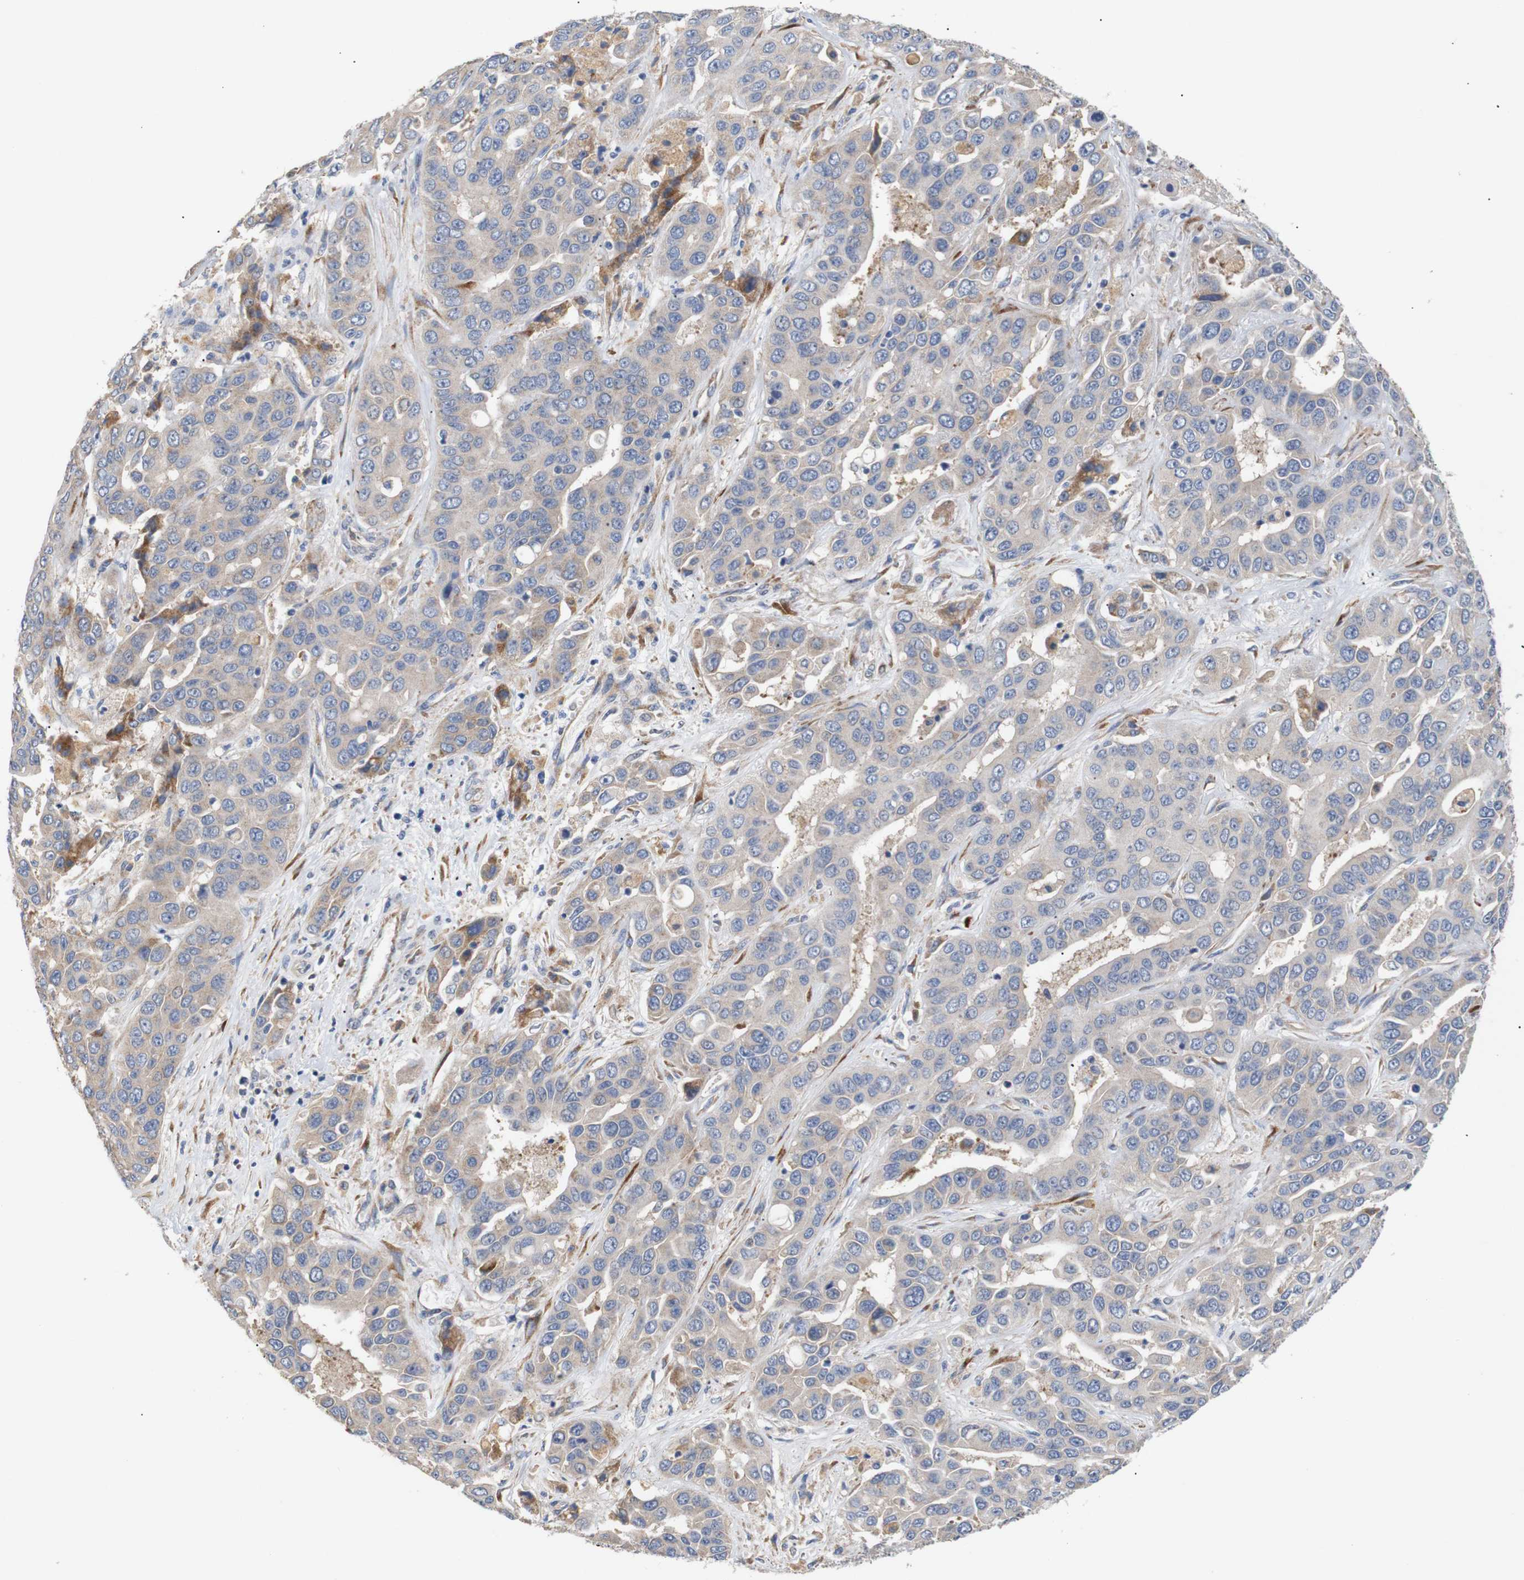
{"staining": {"intensity": "moderate", "quantity": "25%-75%", "location": "cytoplasmic/membranous"}, "tissue": "liver cancer", "cell_type": "Tumor cells", "image_type": "cancer", "snomed": [{"axis": "morphology", "description": "Cholangiocarcinoma"}, {"axis": "topography", "description": "Liver"}], "caption": "Moderate cytoplasmic/membranous expression for a protein is present in approximately 25%-75% of tumor cells of liver cancer (cholangiocarcinoma) using immunohistochemistry (IHC).", "gene": "TRIM5", "patient": {"sex": "female", "age": 52}}